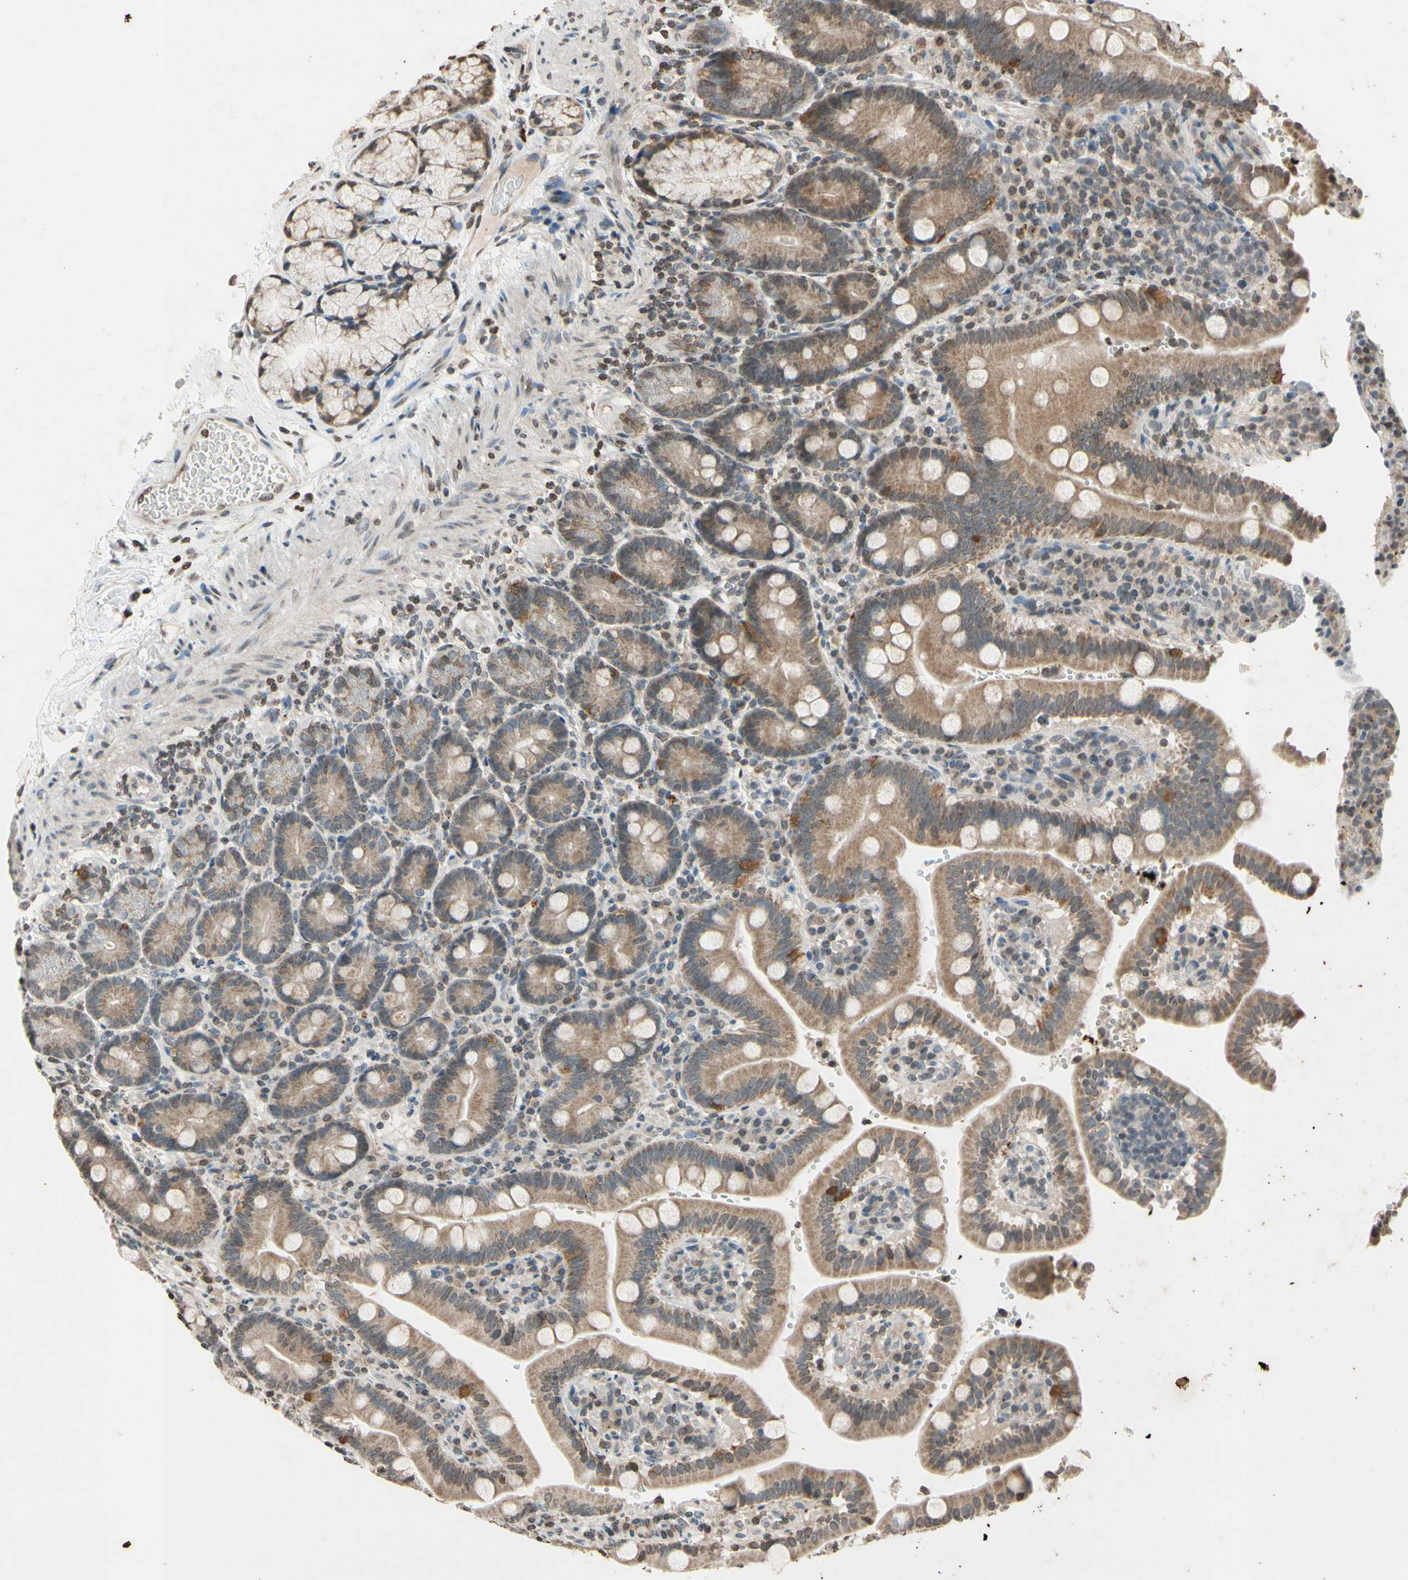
{"staining": {"intensity": "moderate", "quantity": ">75%", "location": "cytoplasmic/membranous"}, "tissue": "duodenum", "cell_type": "Glandular cells", "image_type": "normal", "snomed": [{"axis": "morphology", "description": "Normal tissue, NOS"}, {"axis": "topography", "description": "Small intestine, NOS"}], "caption": "A micrograph of human duodenum stained for a protein demonstrates moderate cytoplasmic/membranous brown staining in glandular cells. (DAB (3,3'-diaminobenzidine) IHC, brown staining for protein, blue staining for nuclei).", "gene": "CLDN11", "patient": {"sex": "female", "age": 71}}